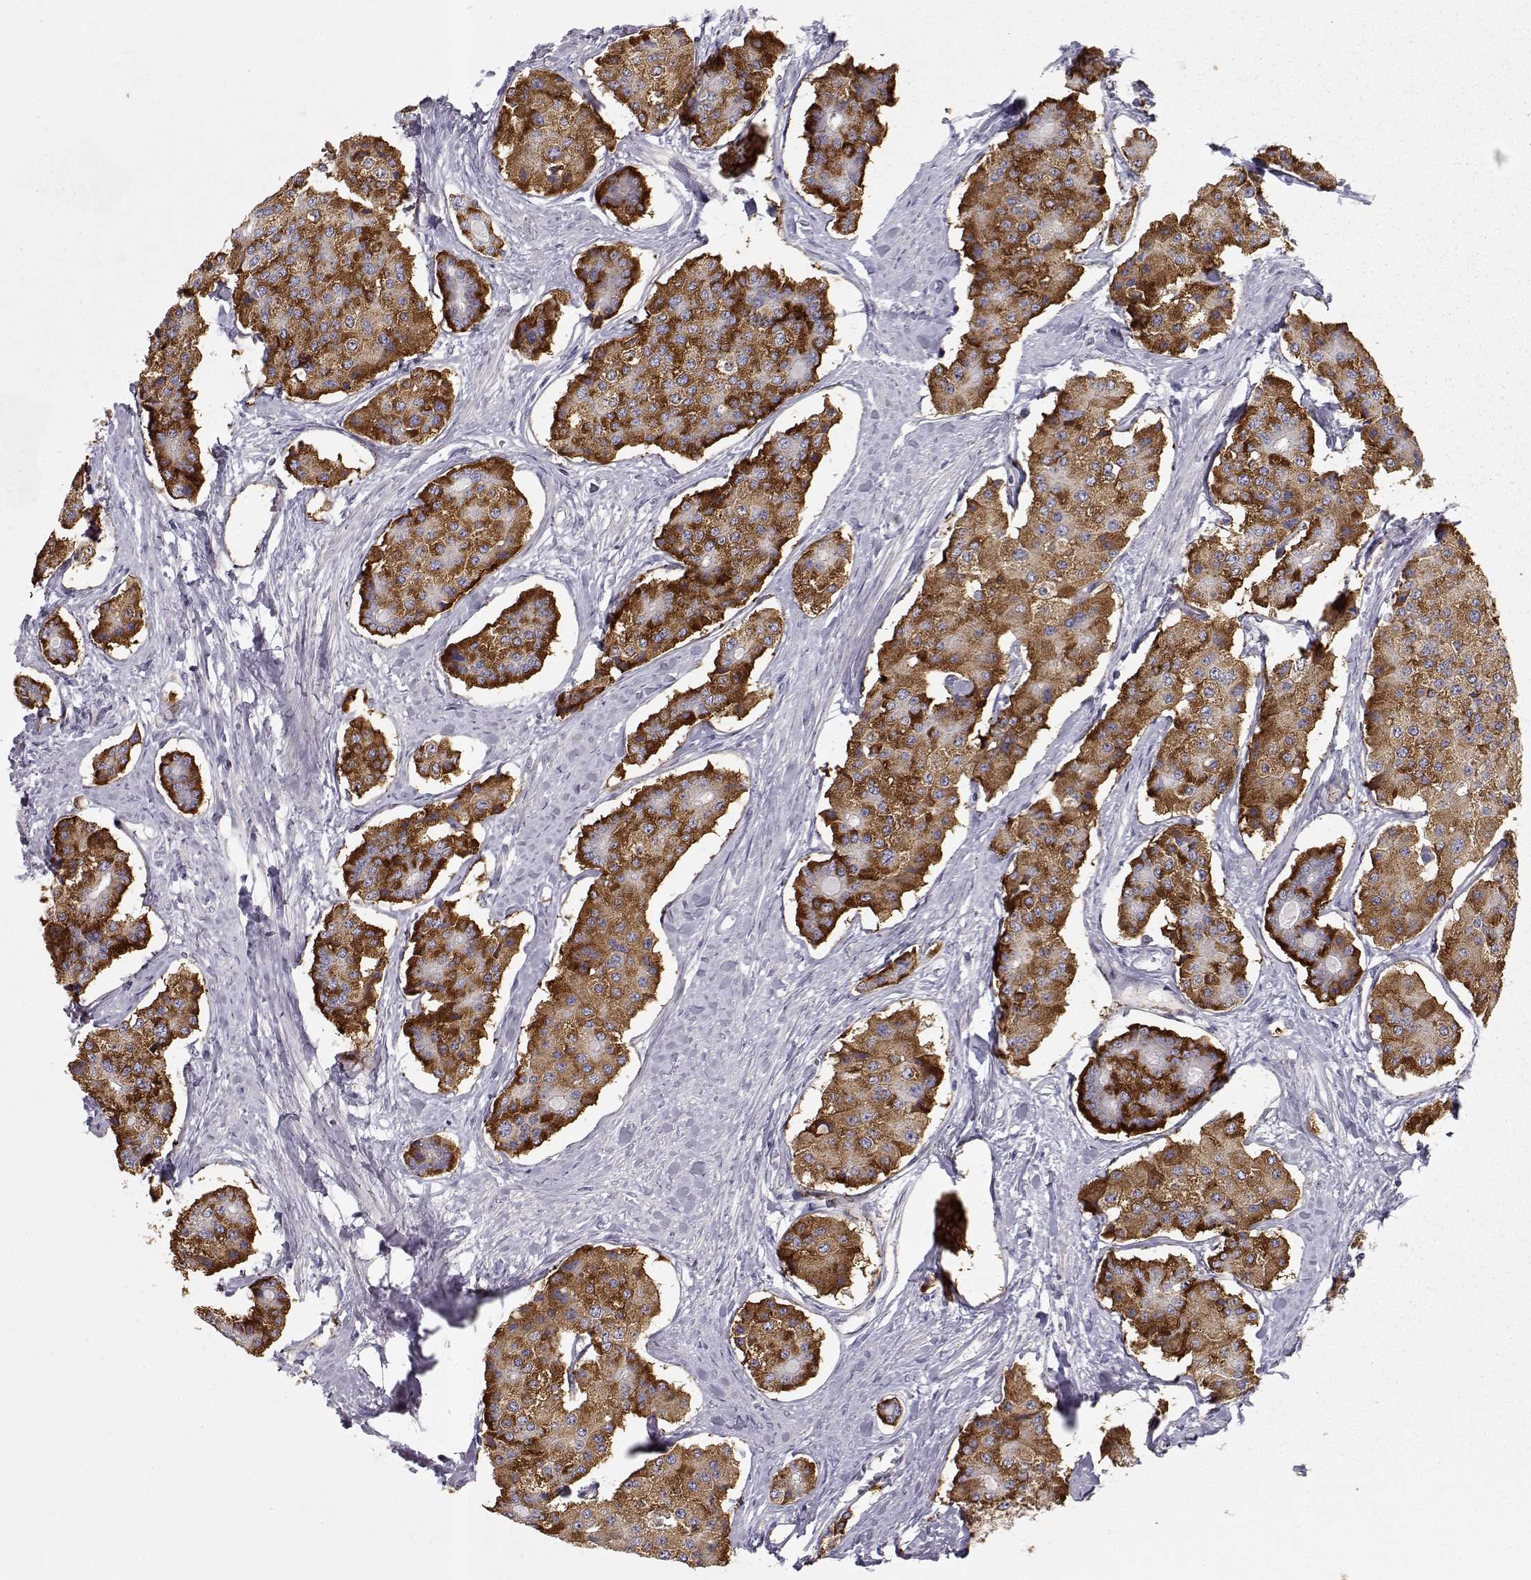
{"staining": {"intensity": "strong", "quantity": ">75%", "location": "cytoplasmic/membranous"}, "tissue": "carcinoid", "cell_type": "Tumor cells", "image_type": "cancer", "snomed": [{"axis": "morphology", "description": "Carcinoid, malignant, NOS"}, {"axis": "topography", "description": "Small intestine"}], "caption": "This is a micrograph of immunohistochemistry (IHC) staining of carcinoid, which shows strong staining in the cytoplasmic/membranous of tumor cells.", "gene": "SLC18A1", "patient": {"sex": "female", "age": 65}}